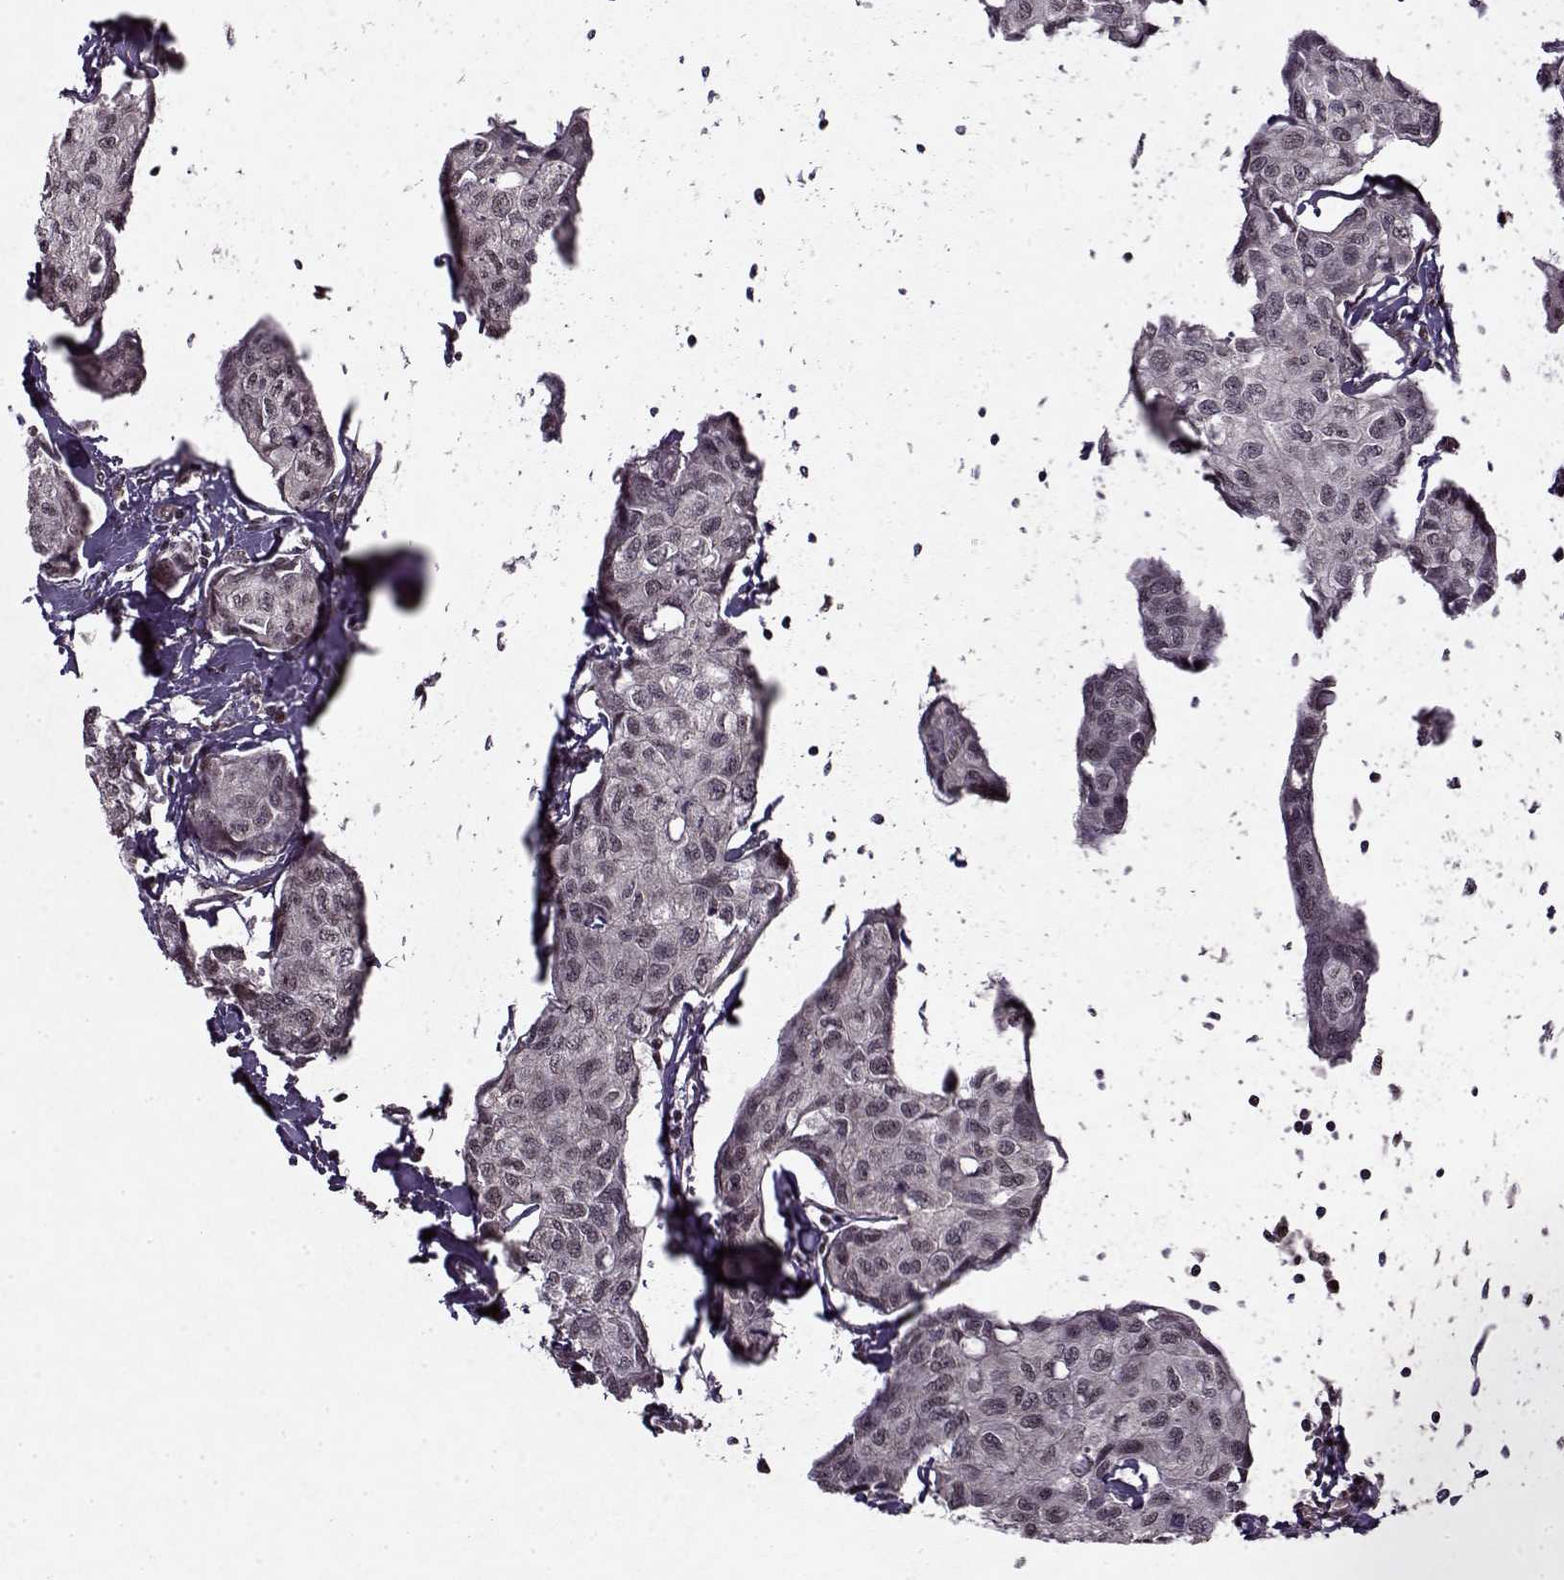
{"staining": {"intensity": "negative", "quantity": "none", "location": "none"}, "tissue": "breast cancer", "cell_type": "Tumor cells", "image_type": "cancer", "snomed": [{"axis": "morphology", "description": "Duct carcinoma"}, {"axis": "topography", "description": "Breast"}], "caption": "Human breast cancer stained for a protein using immunohistochemistry reveals no staining in tumor cells.", "gene": "PSMA7", "patient": {"sex": "female", "age": 80}}